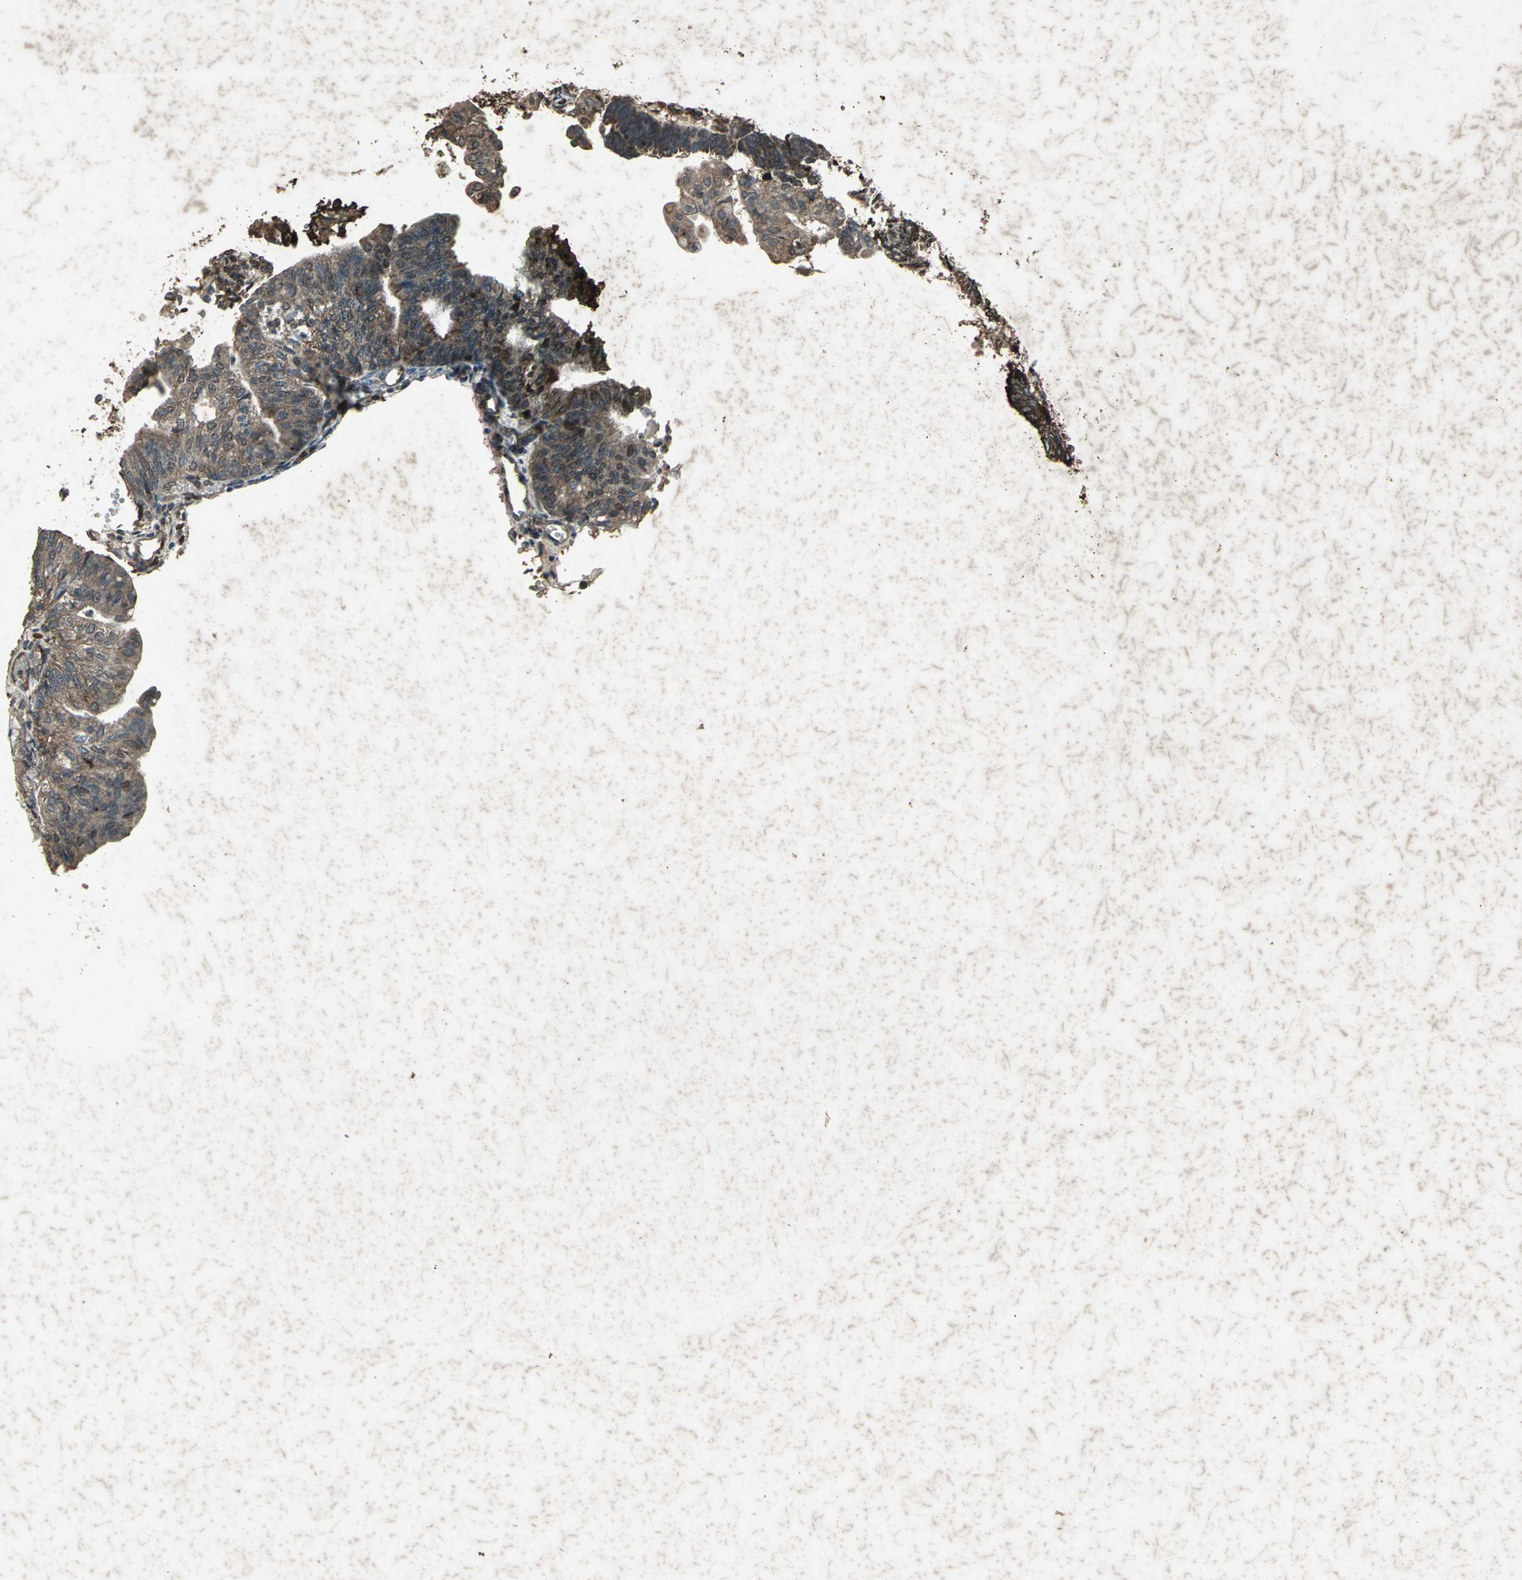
{"staining": {"intensity": "moderate", "quantity": ">75%", "location": "cytoplasmic/membranous,nuclear"}, "tissue": "endometrial cancer", "cell_type": "Tumor cells", "image_type": "cancer", "snomed": [{"axis": "morphology", "description": "Adenocarcinoma, NOS"}, {"axis": "topography", "description": "Endometrium"}], "caption": "This photomicrograph exhibits endometrial adenocarcinoma stained with immunohistochemistry (IHC) to label a protein in brown. The cytoplasmic/membranous and nuclear of tumor cells show moderate positivity for the protein. Nuclei are counter-stained blue.", "gene": "SEPTIN4", "patient": {"sex": "female", "age": 59}}